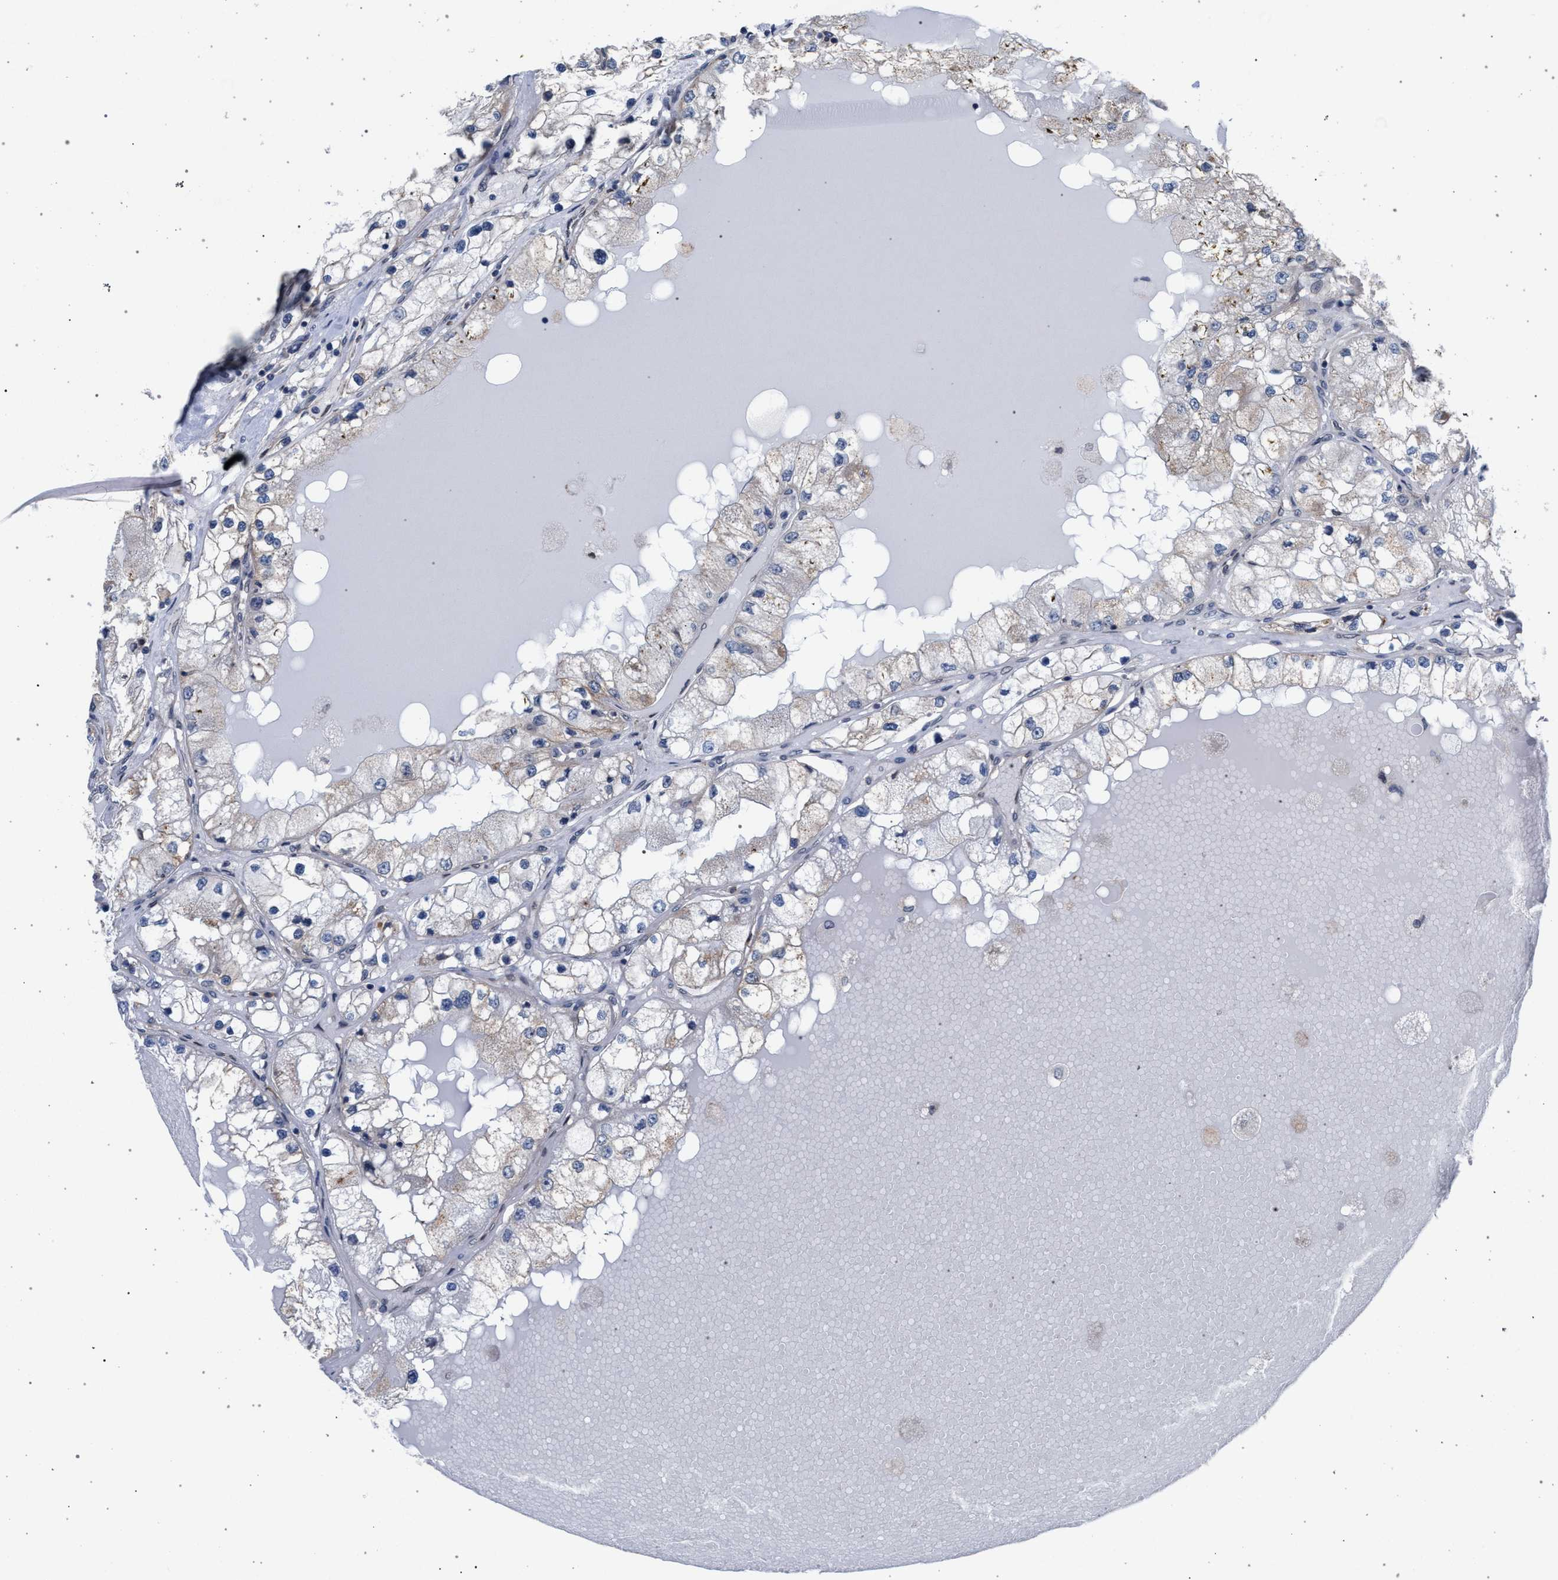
{"staining": {"intensity": "negative", "quantity": "none", "location": "none"}, "tissue": "renal cancer", "cell_type": "Tumor cells", "image_type": "cancer", "snomed": [{"axis": "morphology", "description": "Adenocarcinoma, NOS"}, {"axis": "topography", "description": "Kidney"}], "caption": "This is a micrograph of immunohistochemistry staining of adenocarcinoma (renal), which shows no positivity in tumor cells.", "gene": "ARPC5L", "patient": {"sex": "male", "age": 68}}